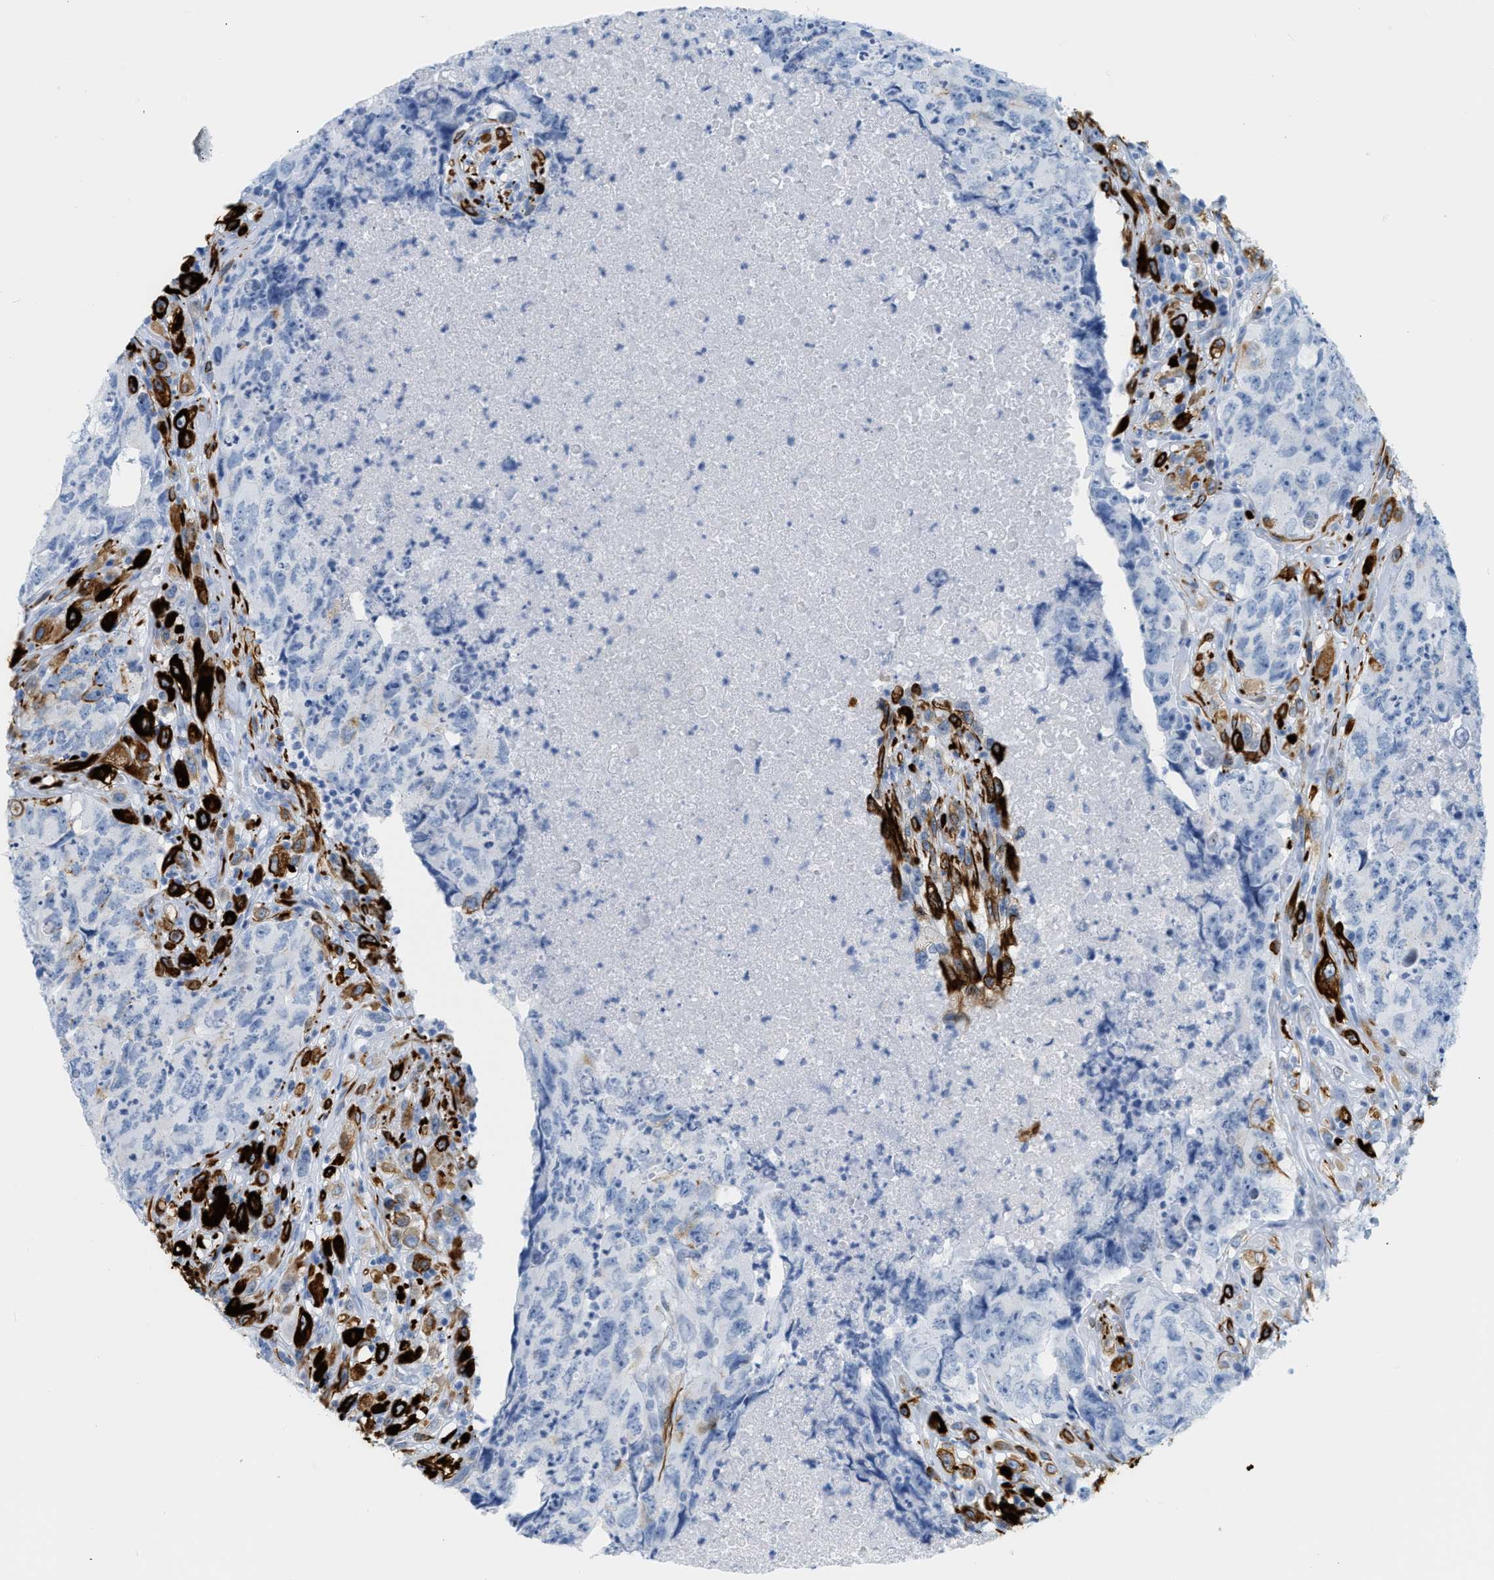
{"staining": {"intensity": "negative", "quantity": "none", "location": "none"}, "tissue": "testis cancer", "cell_type": "Tumor cells", "image_type": "cancer", "snomed": [{"axis": "morphology", "description": "Carcinoma, Embryonal, NOS"}, {"axis": "topography", "description": "Testis"}], "caption": "DAB (3,3'-diaminobenzidine) immunohistochemical staining of human testis embryonal carcinoma exhibits no significant expression in tumor cells.", "gene": "DES", "patient": {"sex": "male", "age": 32}}